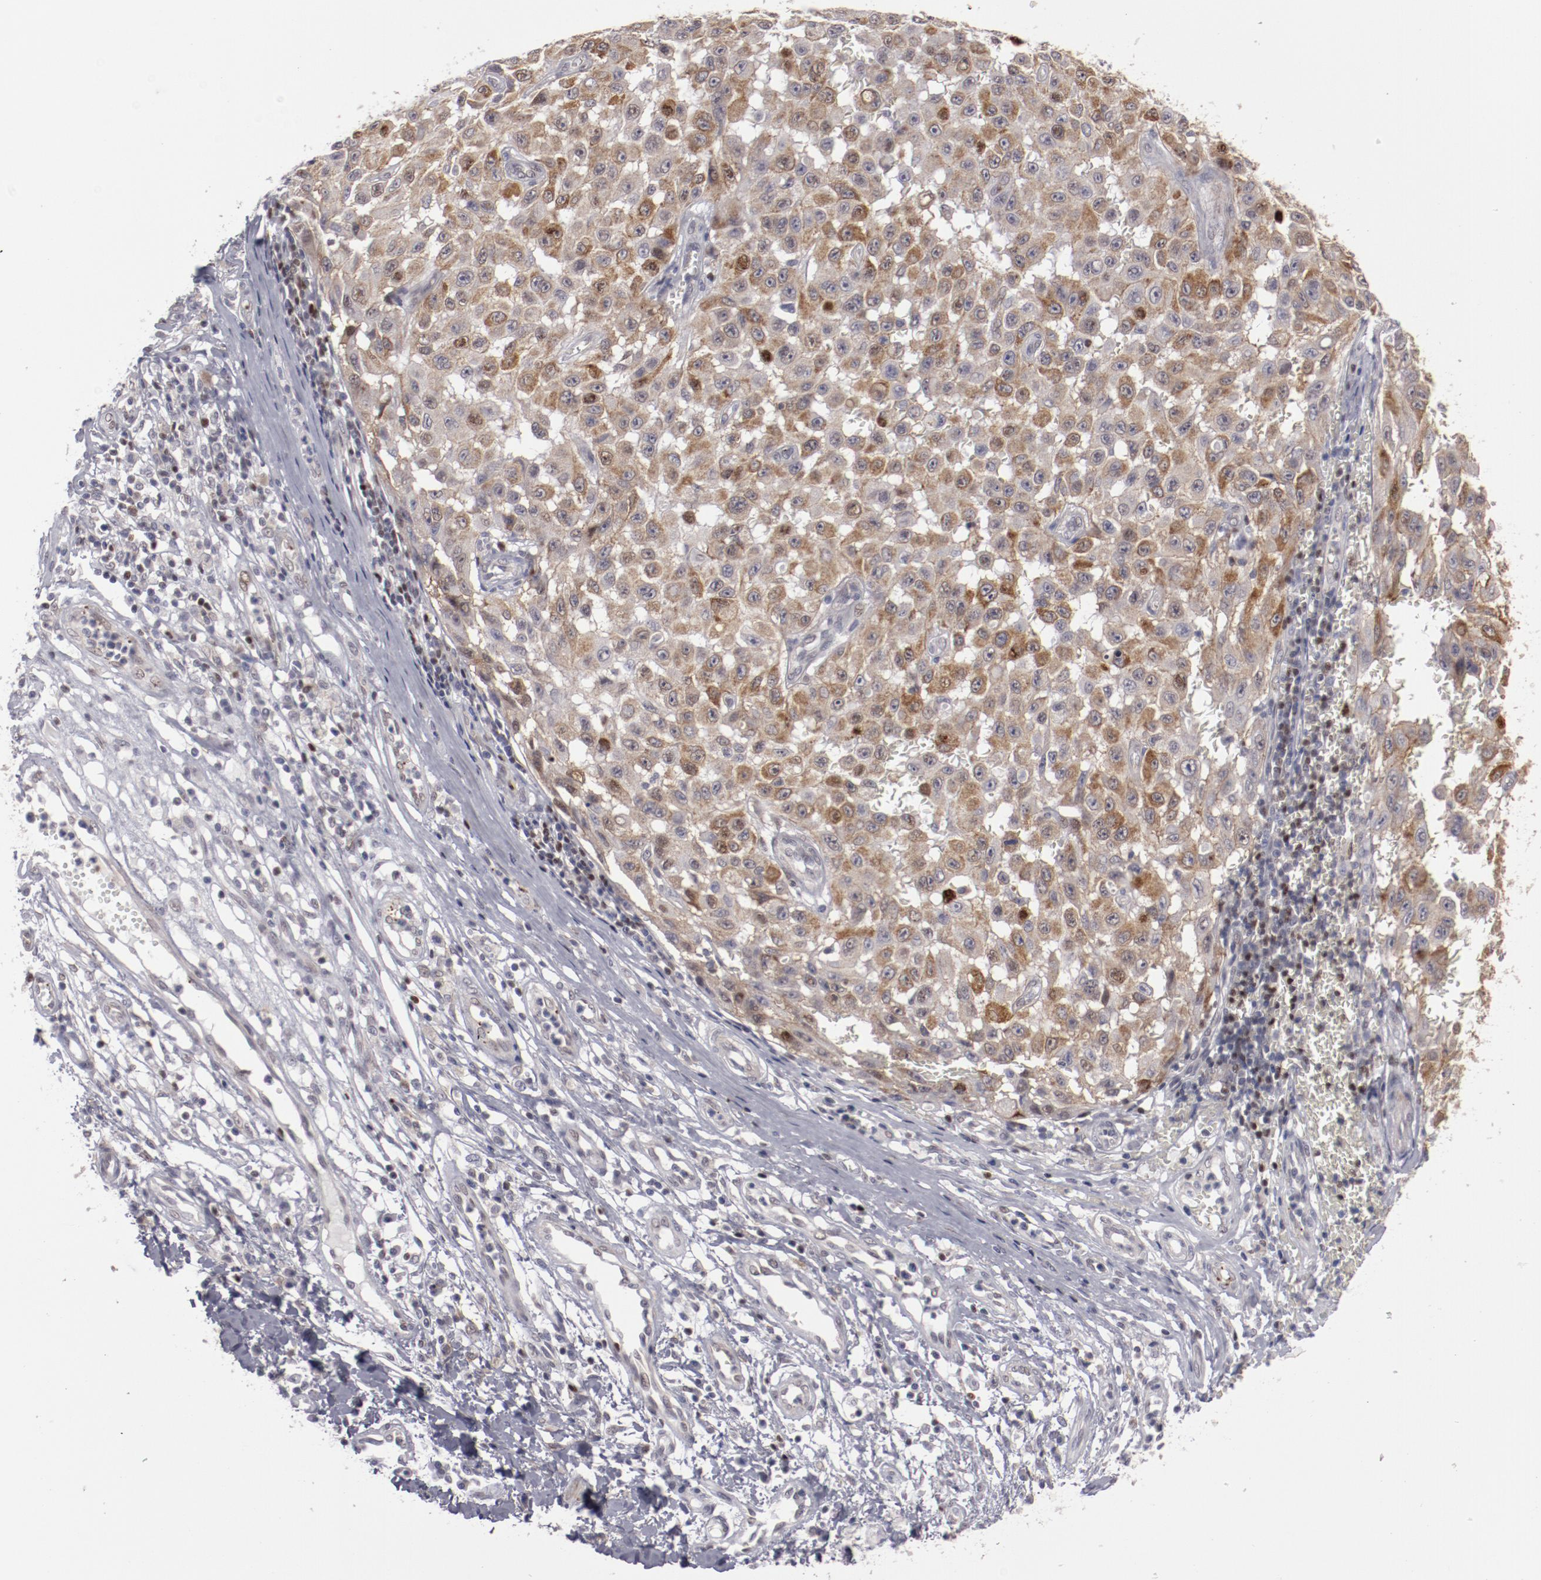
{"staining": {"intensity": "moderate", "quantity": "25%-75%", "location": "cytoplasmic/membranous"}, "tissue": "melanoma", "cell_type": "Tumor cells", "image_type": "cancer", "snomed": [{"axis": "morphology", "description": "Malignant melanoma, NOS"}, {"axis": "topography", "description": "Skin"}], "caption": "Protein expression analysis of human melanoma reveals moderate cytoplasmic/membranous expression in about 25%-75% of tumor cells.", "gene": "LEF1", "patient": {"sex": "male", "age": 30}}